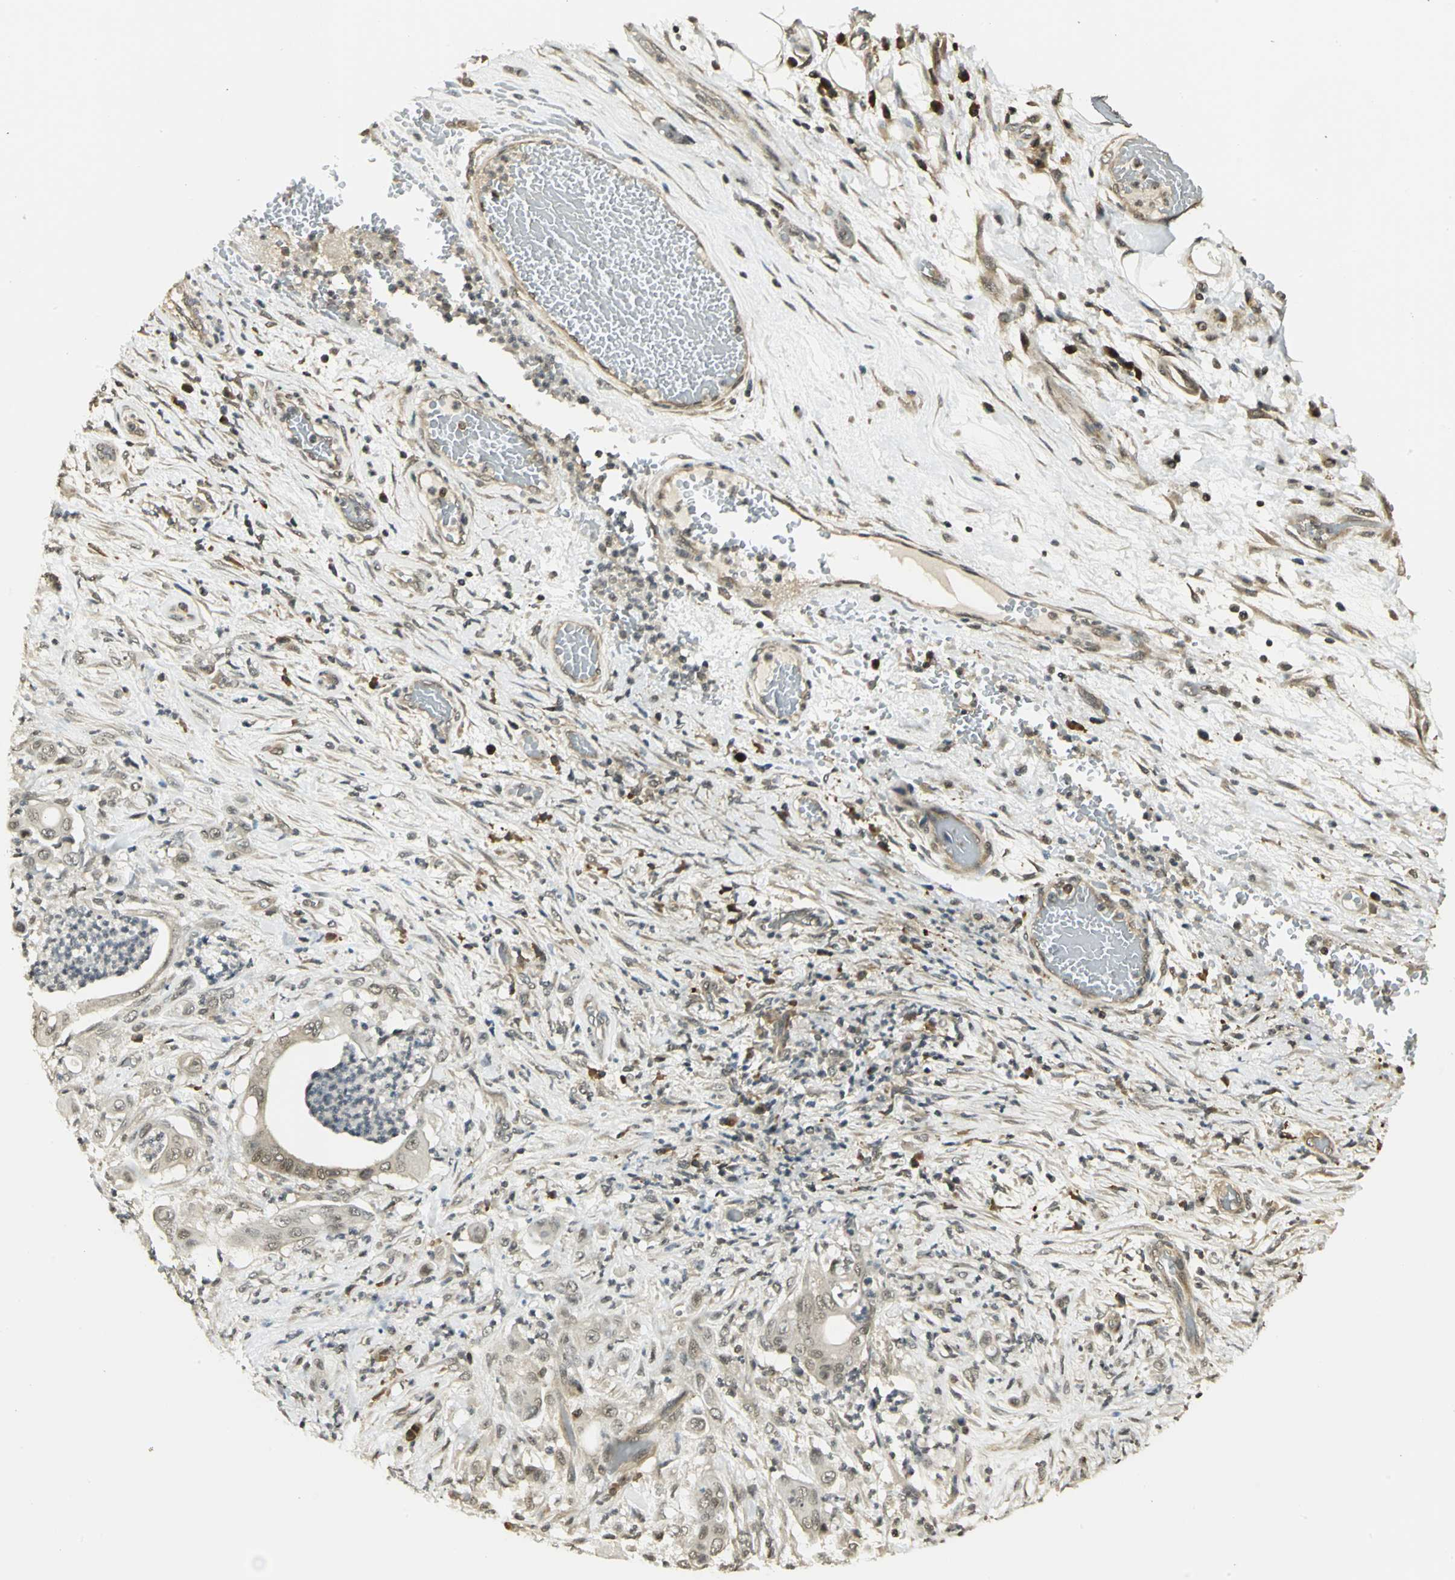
{"staining": {"intensity": "moderate", "quantity": ">75%", "location": "cytoplasmic/membranous"}, "tissue": "stomach cancer", "cell_type": "Tumor cells", "image_type": "cancer", "snomed": [{"axis": "morphology", "description": "Adenocarcinoma, NOS"}, {"axis": "topography", "description": "Stomach"}], "caption": "Protein staining of stomach cancer tissue shows moderate cytoplasmic/membranous expression in about >75% of tumor cells. (Brightfield microscopy of DAB IHC at high magnification).", "gene": "CDC34", "patient": {"sex": "female", "age": 73}}